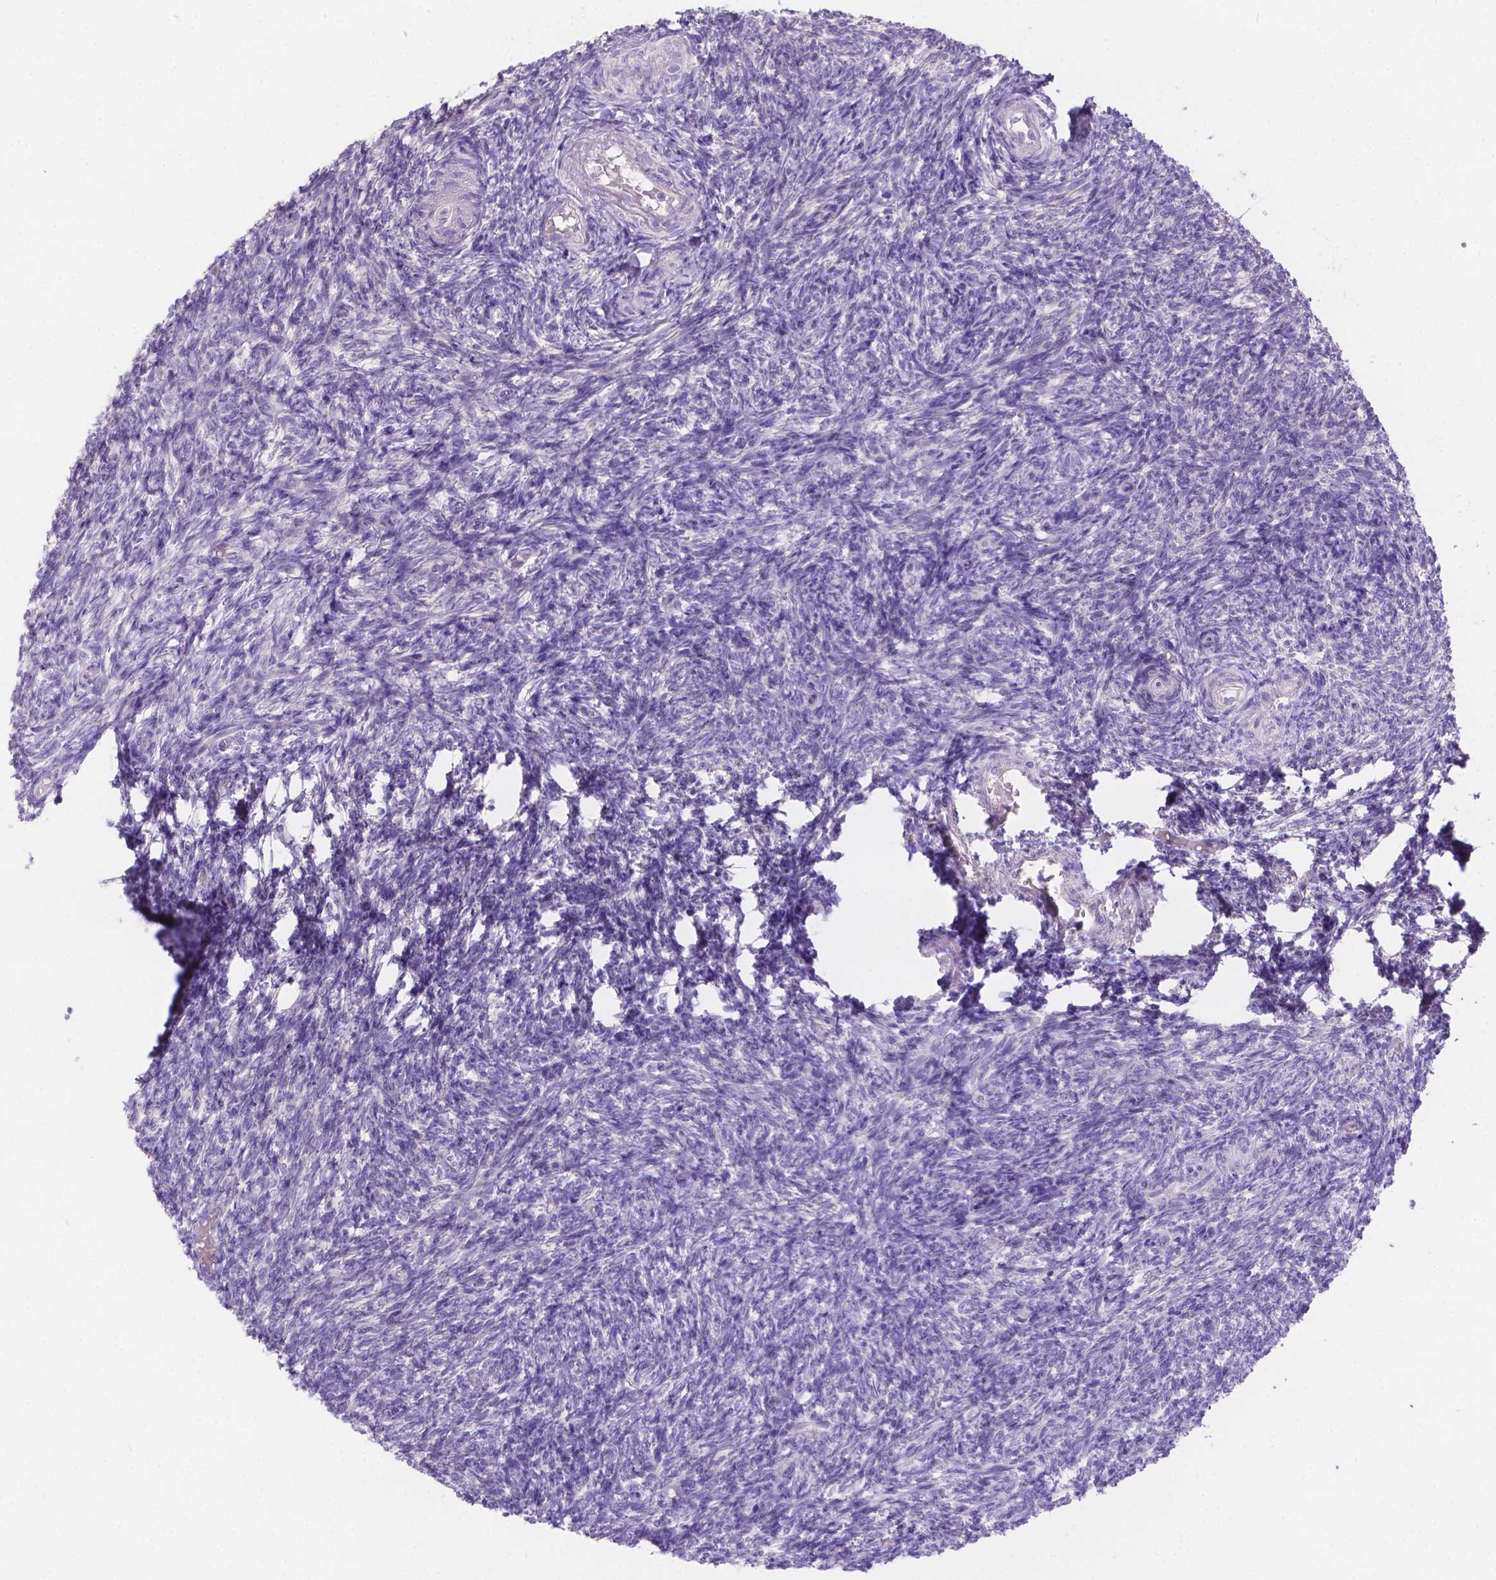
{"staining": {"intensity": "negative", "quantity": "none", "location": "none"}, "tissue": "ovary", "cell_type": "Follicle cells", "image_type": "normal", "snomed": [{"axis": "morphology", "description": "Normal tissue, NOS"}, {"axis": "topography", "description": "Ovary"}], "caption": "Follicle cells are negative for protein expression in benign human ovary. (DAB (3,3'-diaminobenzidine) immunohistochemistry (IHC) visualized using brightfield microscopy, high magnification).", "gene": "CD96", "patient": {"sex": "female", "age": 39}}